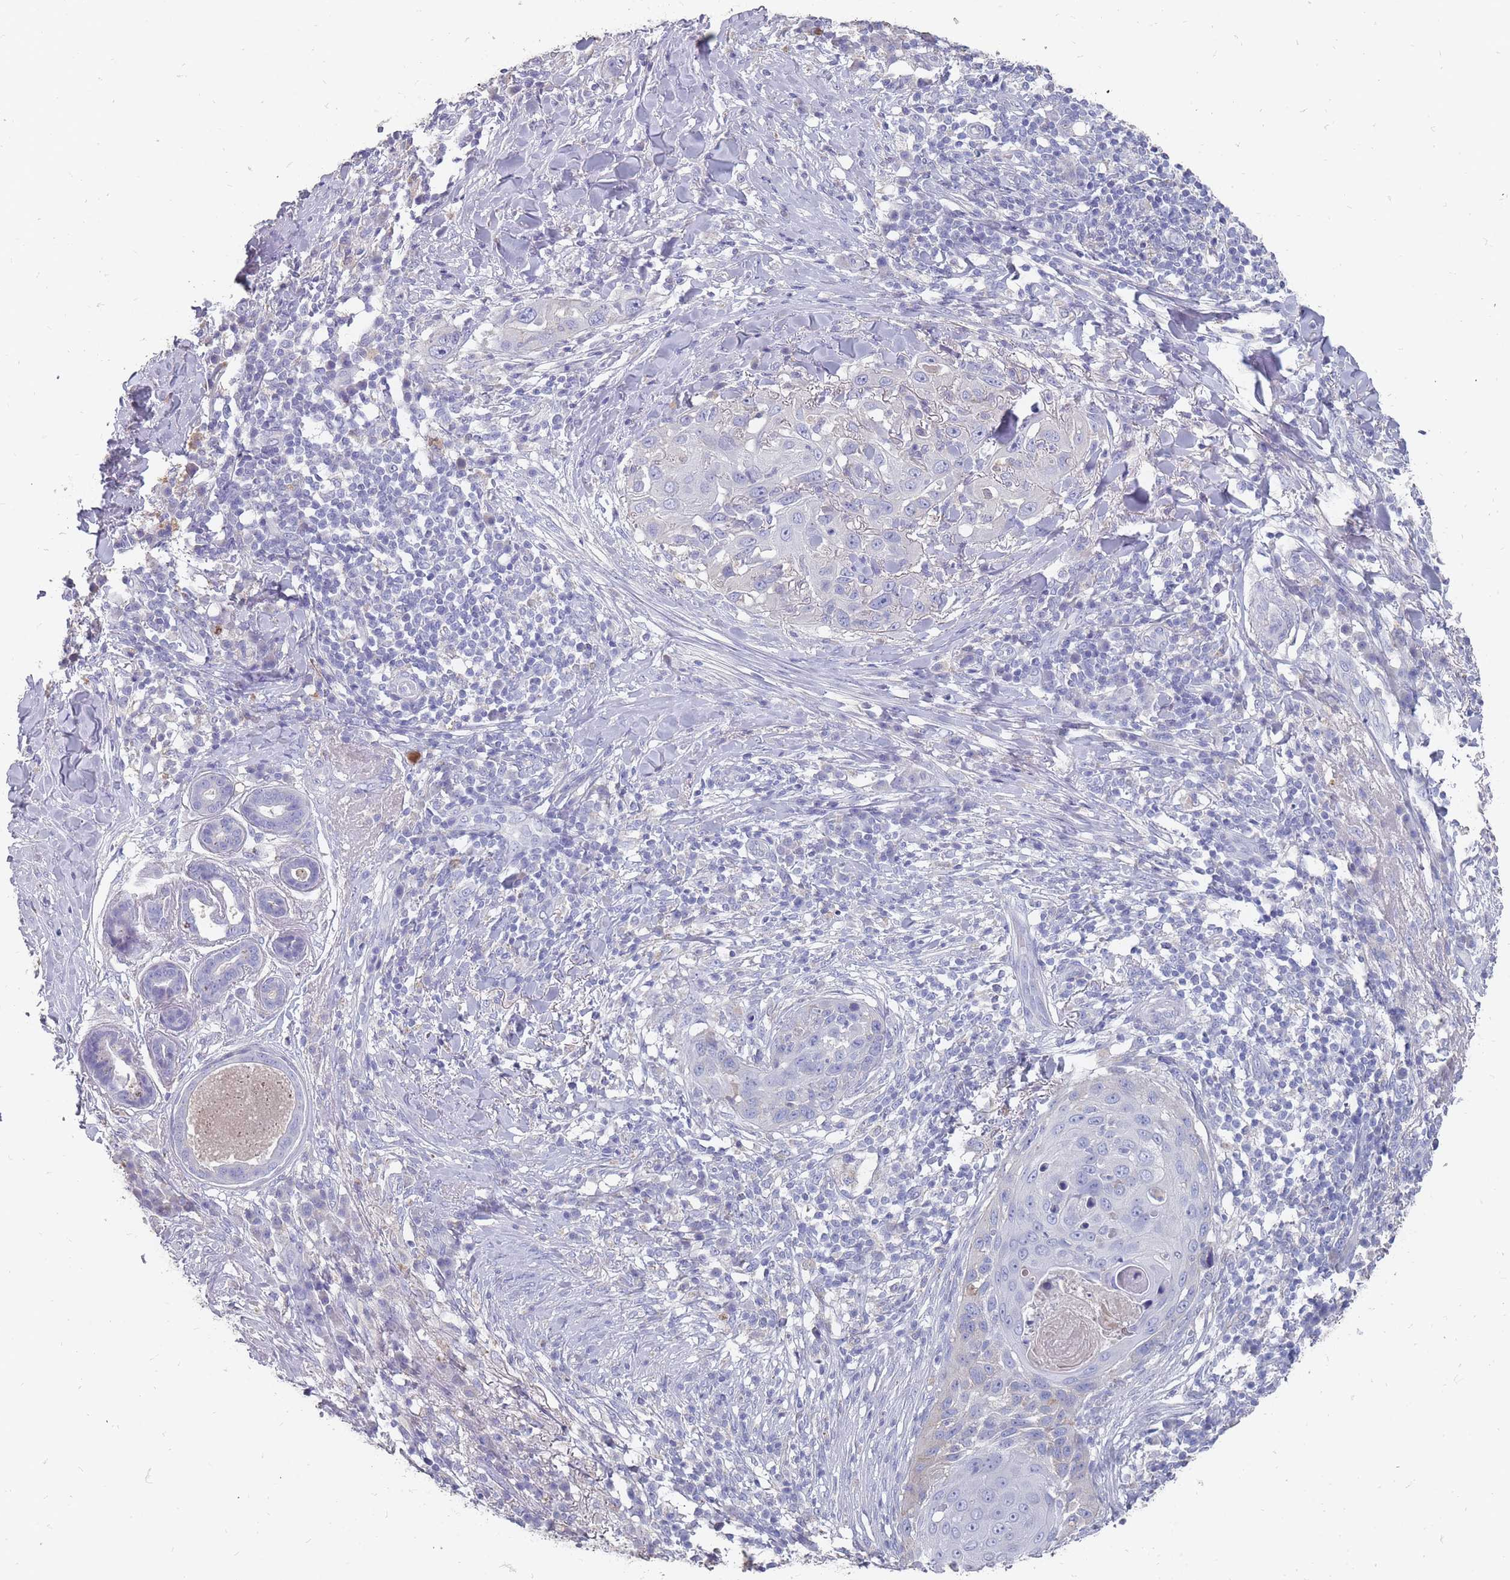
{"staining": {"intensity": "negative", "quantity": "none", "location": "none"}, "tissue": "skin cancer", "cell_type": "Tumor cells", "image_type": "cancer", "snomed": [{"axis": "morphology", "description": "Squamous cell carcinoma, NOS"}, {"axis": "topography", "description": "Skin"}], "caption": "Tumor cells show no significant staining in skin cancer. (DAB immunohistochemistry visualized using brightfield microscopy, high magnification).", "gene": "OTULINL", "patient": {"sex": "female", "age": 44}}